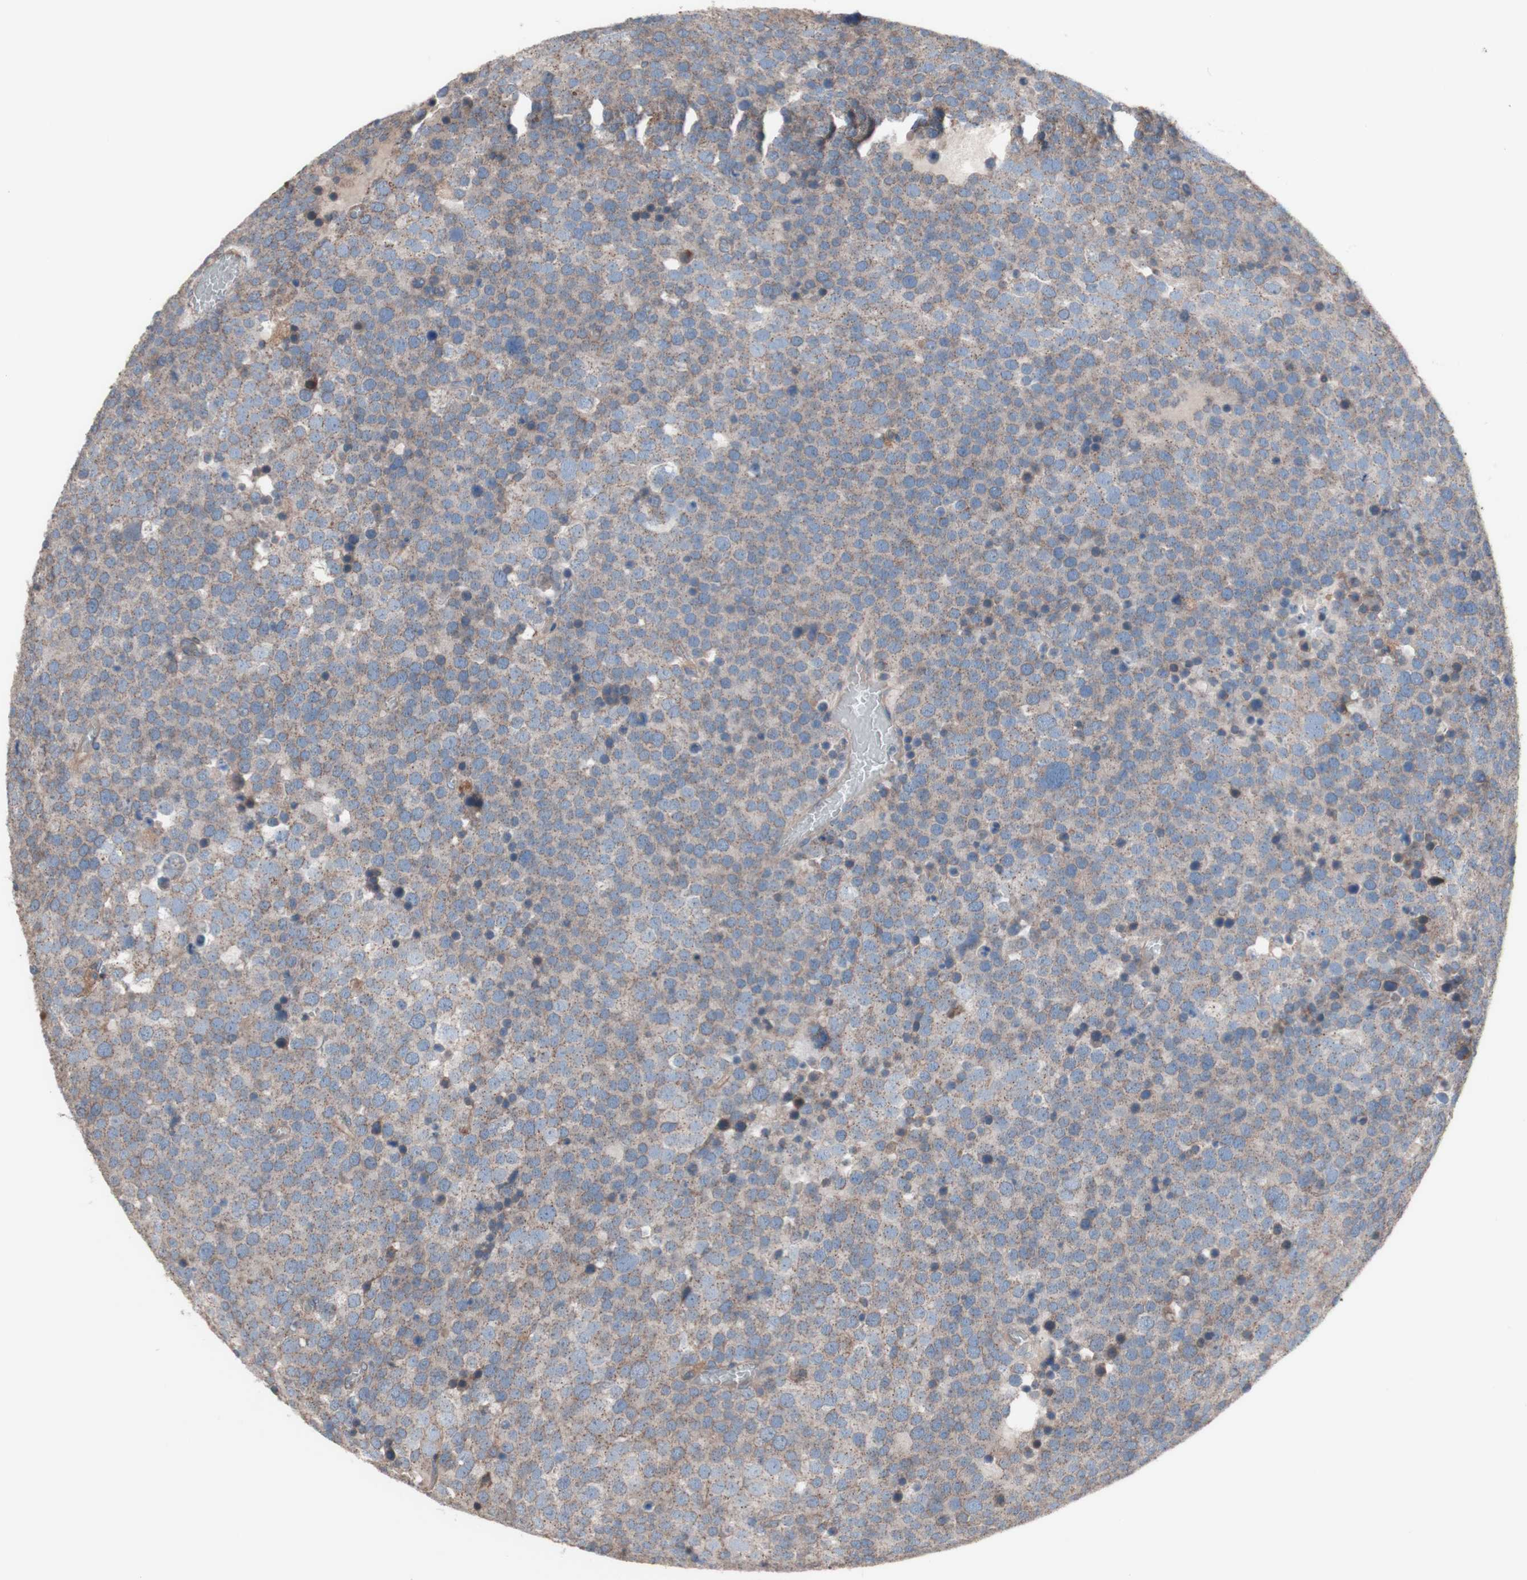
{"staining": {"intensity": "weak", "quantity": ">75%", "location": "cytoplasmic/membranous"}, "tissue": "testis cancer", "cell_type": "Tumor cells", "image_type": "cancer", "snomed": [{"axis": "morphology", "description": "Seminoma, NOS"}, {"axis": "topography", "description": "Testis"}], "caption": "Protein analysis of testis cancer tissue reveals weak cytoplasmic/membranous positivity in approximately >75% of tumor cells.", "gene": "COPB1", "patient": {"sex": "male", "age": 71}}